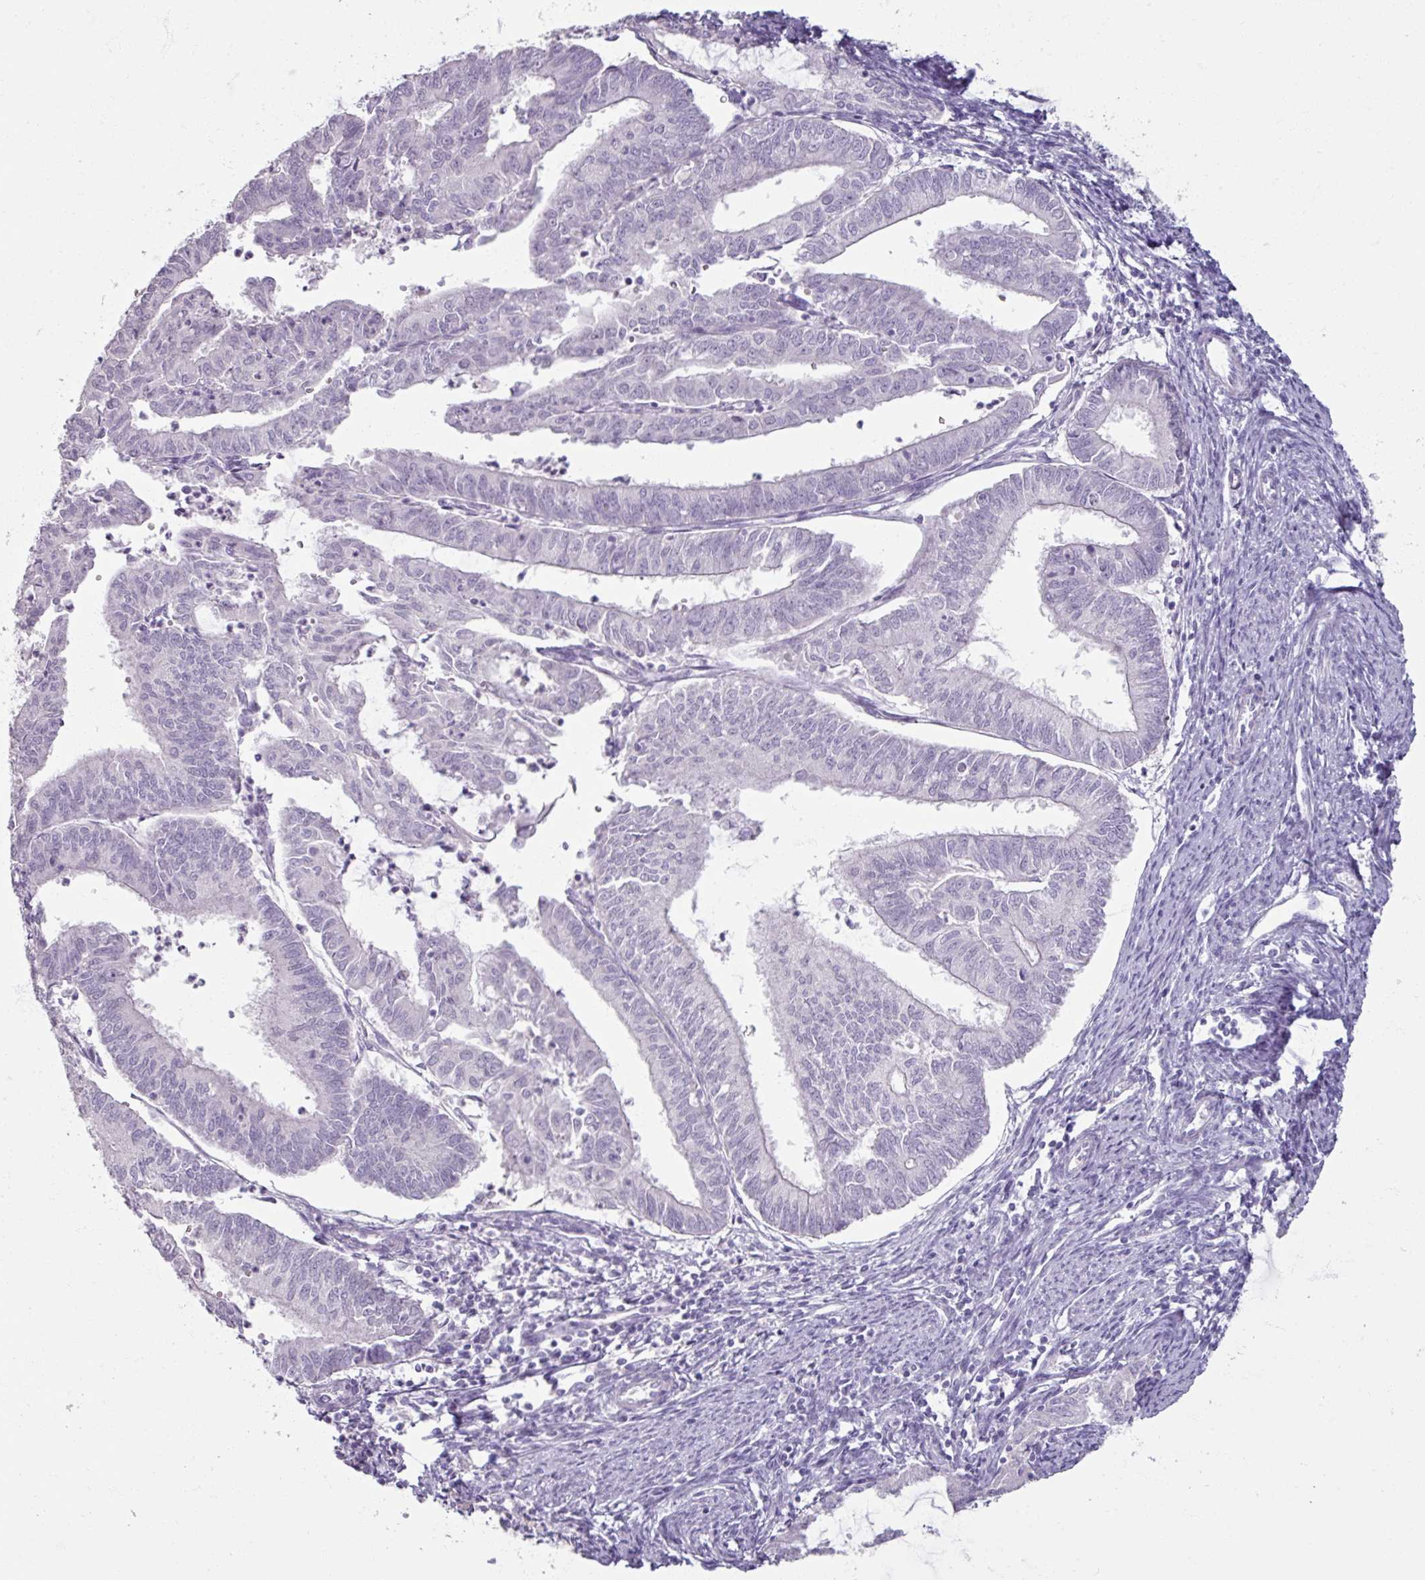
{"staining": {"intensity": "negative", "quantity": "none", "location": "none"}, "tissue": "endometrial cancer", "cell_type": "Tumor cells", "image_type": "cancer", "snomed": [{"axis": "morphology", "description": "Adenocarcinoma, NOS"}, {"axis": "topography", "description": "Endometrium"}], "caption": "DAB (3,3'-diaminobenzidine) immunohistochemical staining of human endometrial cancer shows no significant positivity in tumor cells.", "gene": "TG", "patient": {"sex": "female", "age": 70}}